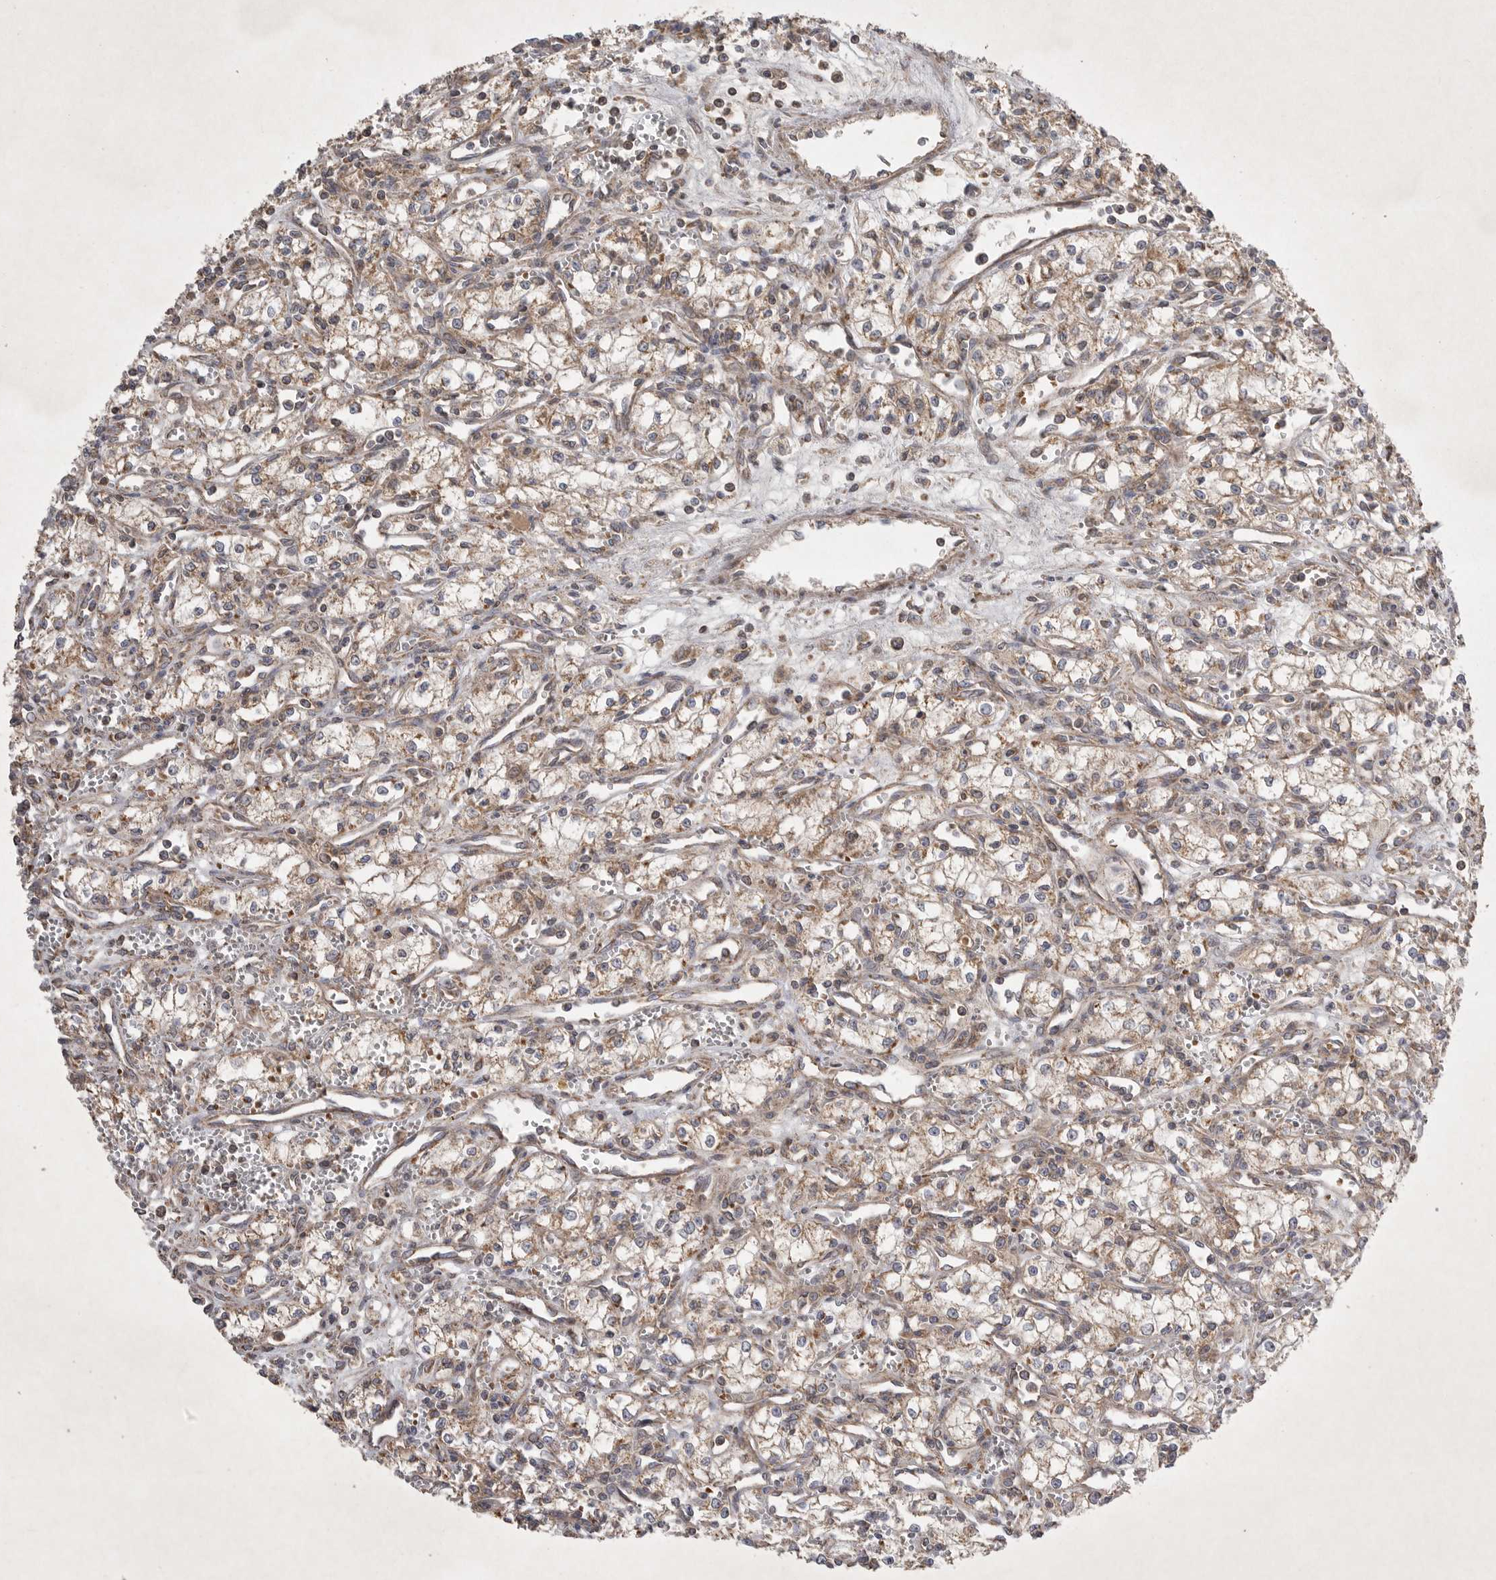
{"staining": {"intensity": "moderate", "quantity": "25%-75%", "location": "cytoplasmic/membranous"}, "tissue": "renal cancer", "cell_type": "Tumor cells", "image_type": "cancer", "snomed": [{"axis": "morphology", "description": "Adenocarcinoma, NOS"}, {"axis": "topography", "description": "Kidney"}], "caption": "A brown stain labels moderate cytoplasmic/membranous expression of a protein in human renal cancer tumor cells.", "gene": "KIF21B", "patient": {"sex": "male", "age": 59}}